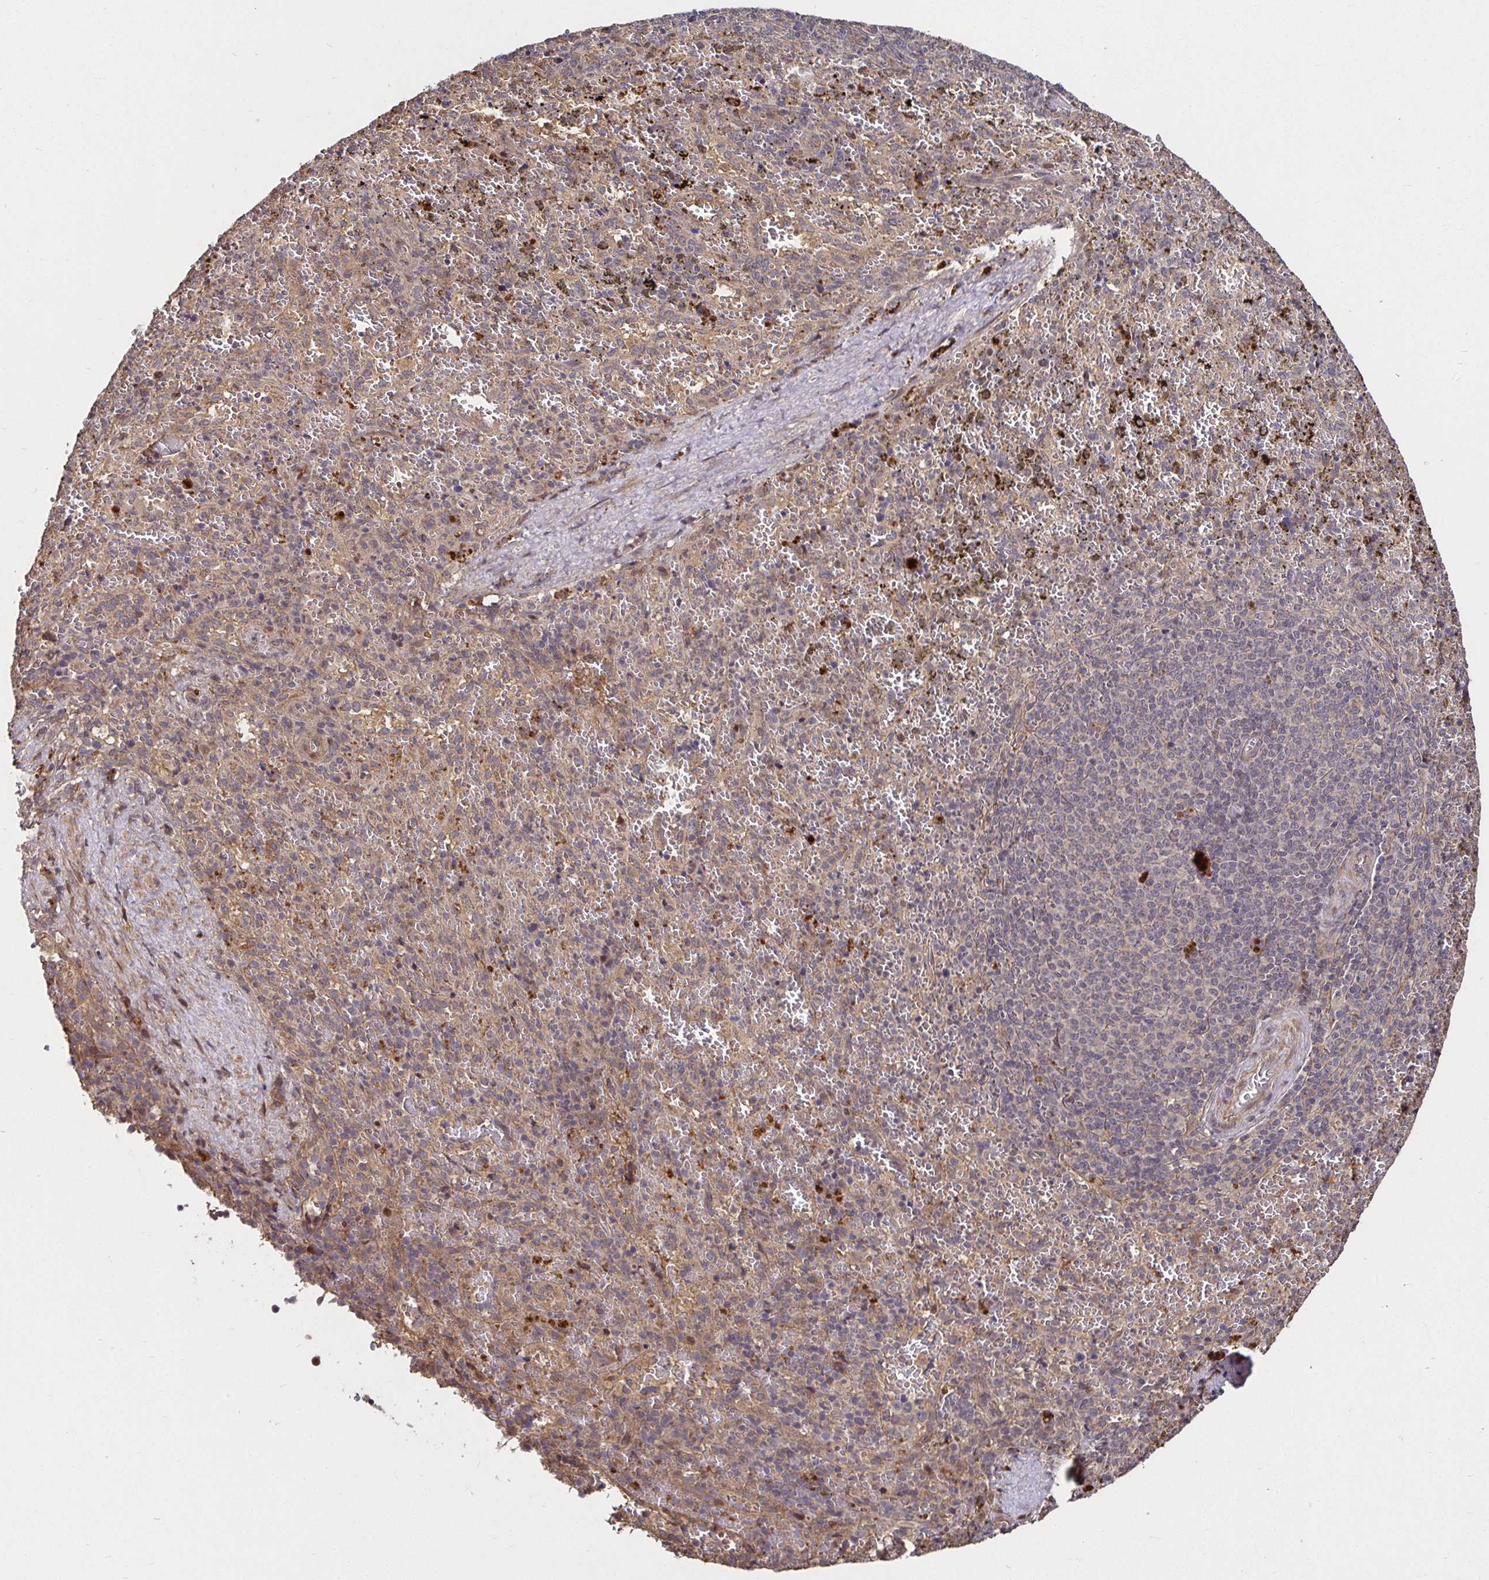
{"staining": {"intensity": "moderate", "quantity": "<25%", "location": "cytoplasmic/membranous"}, "tissue": "spleen", "cell_type": "Cells in red pulp", "image_type": "normal", "snomed": [{"axis": "morphology", "description": "Normal tissue, NOS"}, {"axis": "topography", "description": "Spleen"}], "caption": "Protein expression analysis of benign spleen shows moderate cytoplasmic/membranous positivity in about <25% of cells in red pulp.", "gene": "SMYD3", "patient": {"sex": "female", "age": 50}}